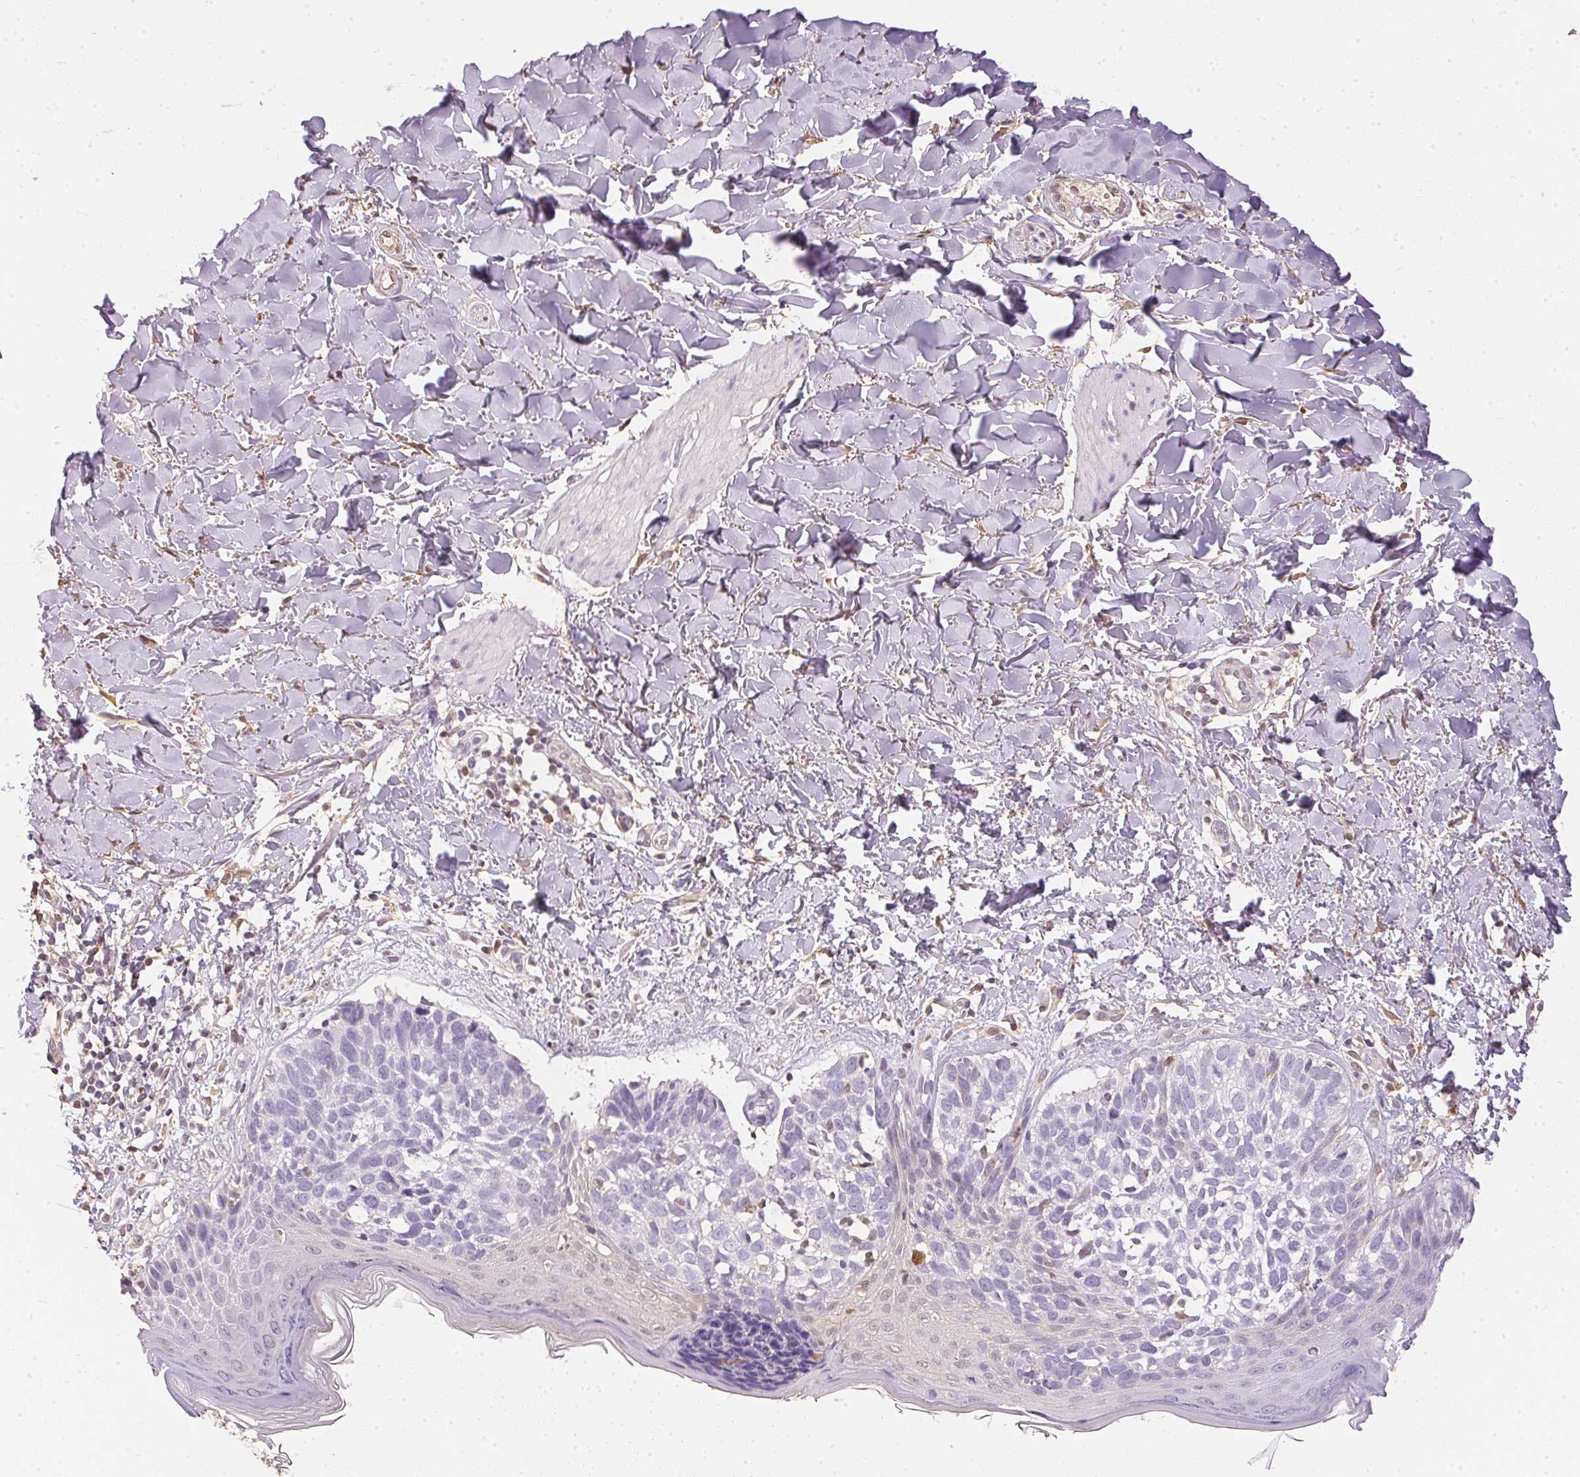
{"staining": {"intensity": "negative", "quantity": "none", "location": "none"}, "tissue": "skin cancer", "cell_type": "Tumor cells", "image_type": "cancer", "snomed": [{"axis": "morphology", "description": "Basal cell carcinoma"}, {"axis": "topography", "description": "Skin"}], "caption": "Skin cancer was stained to show a protein in brown. There is no significant staining in tumor cells.", "gene": "S100A3", "patient": {"sex": "female", "age": 45}}